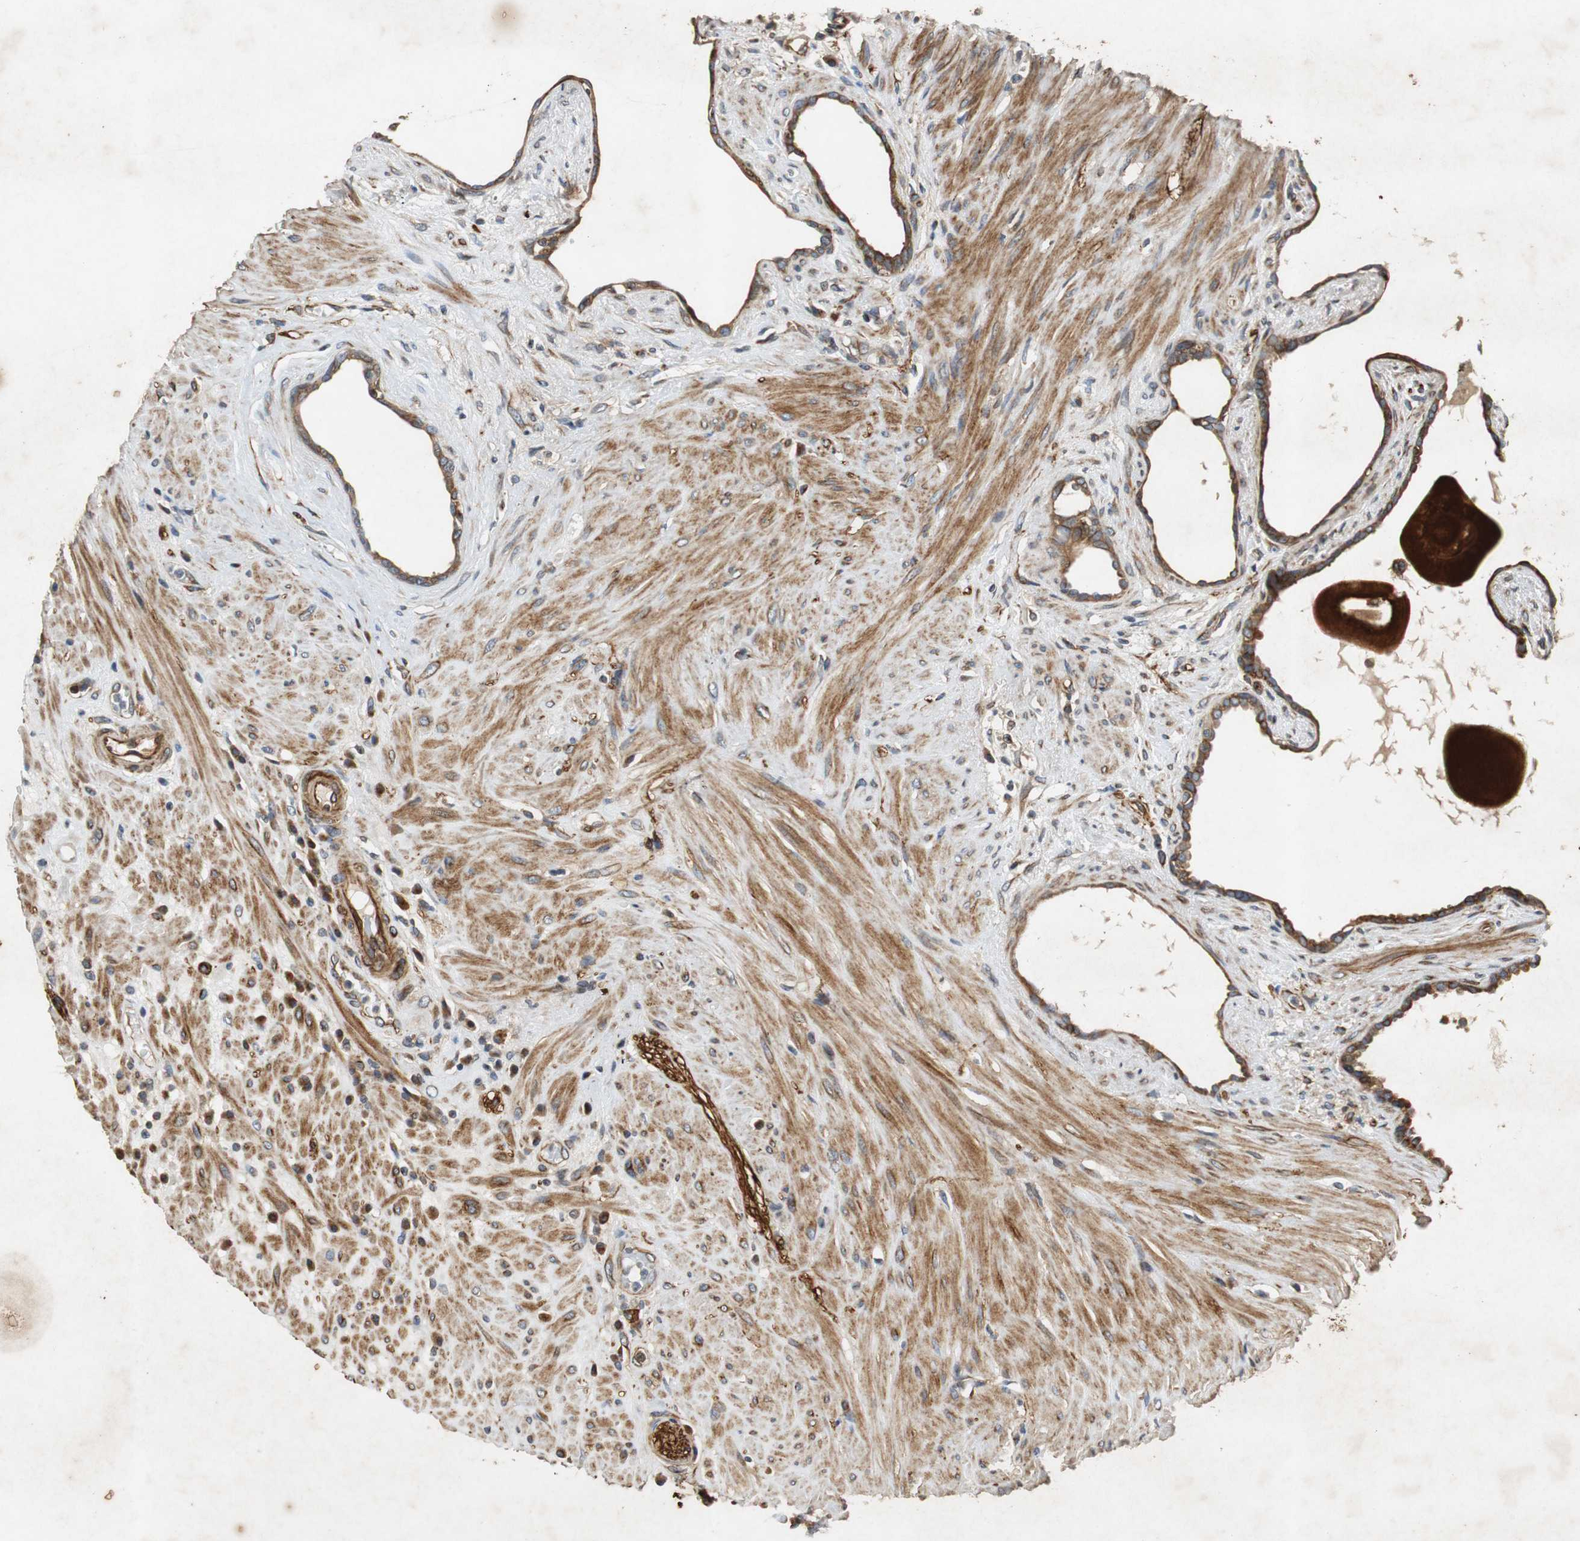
{"staining": {"intensity": "moderate", "quantity": "25%-75%", "location": "cytoplasmic/membranous"}, "tissue": "seminal vesicle", "cell_type": "Glandular cells", "image_type": "normal", "snomed": [{"axis": "morphology", "description": "Normal tissue, NOS"}, {"axis": "topography", "description": "Seminal veicle"}], "caption": "Immunohistochemical staining of benign seminal vesicle exhibits medium levels of moderate cytoplasmic/membranous expression in about 25%-75% of glandular cells.", "gene": "TUBA4A", "patient": {"sex": "male", "age": 61}}